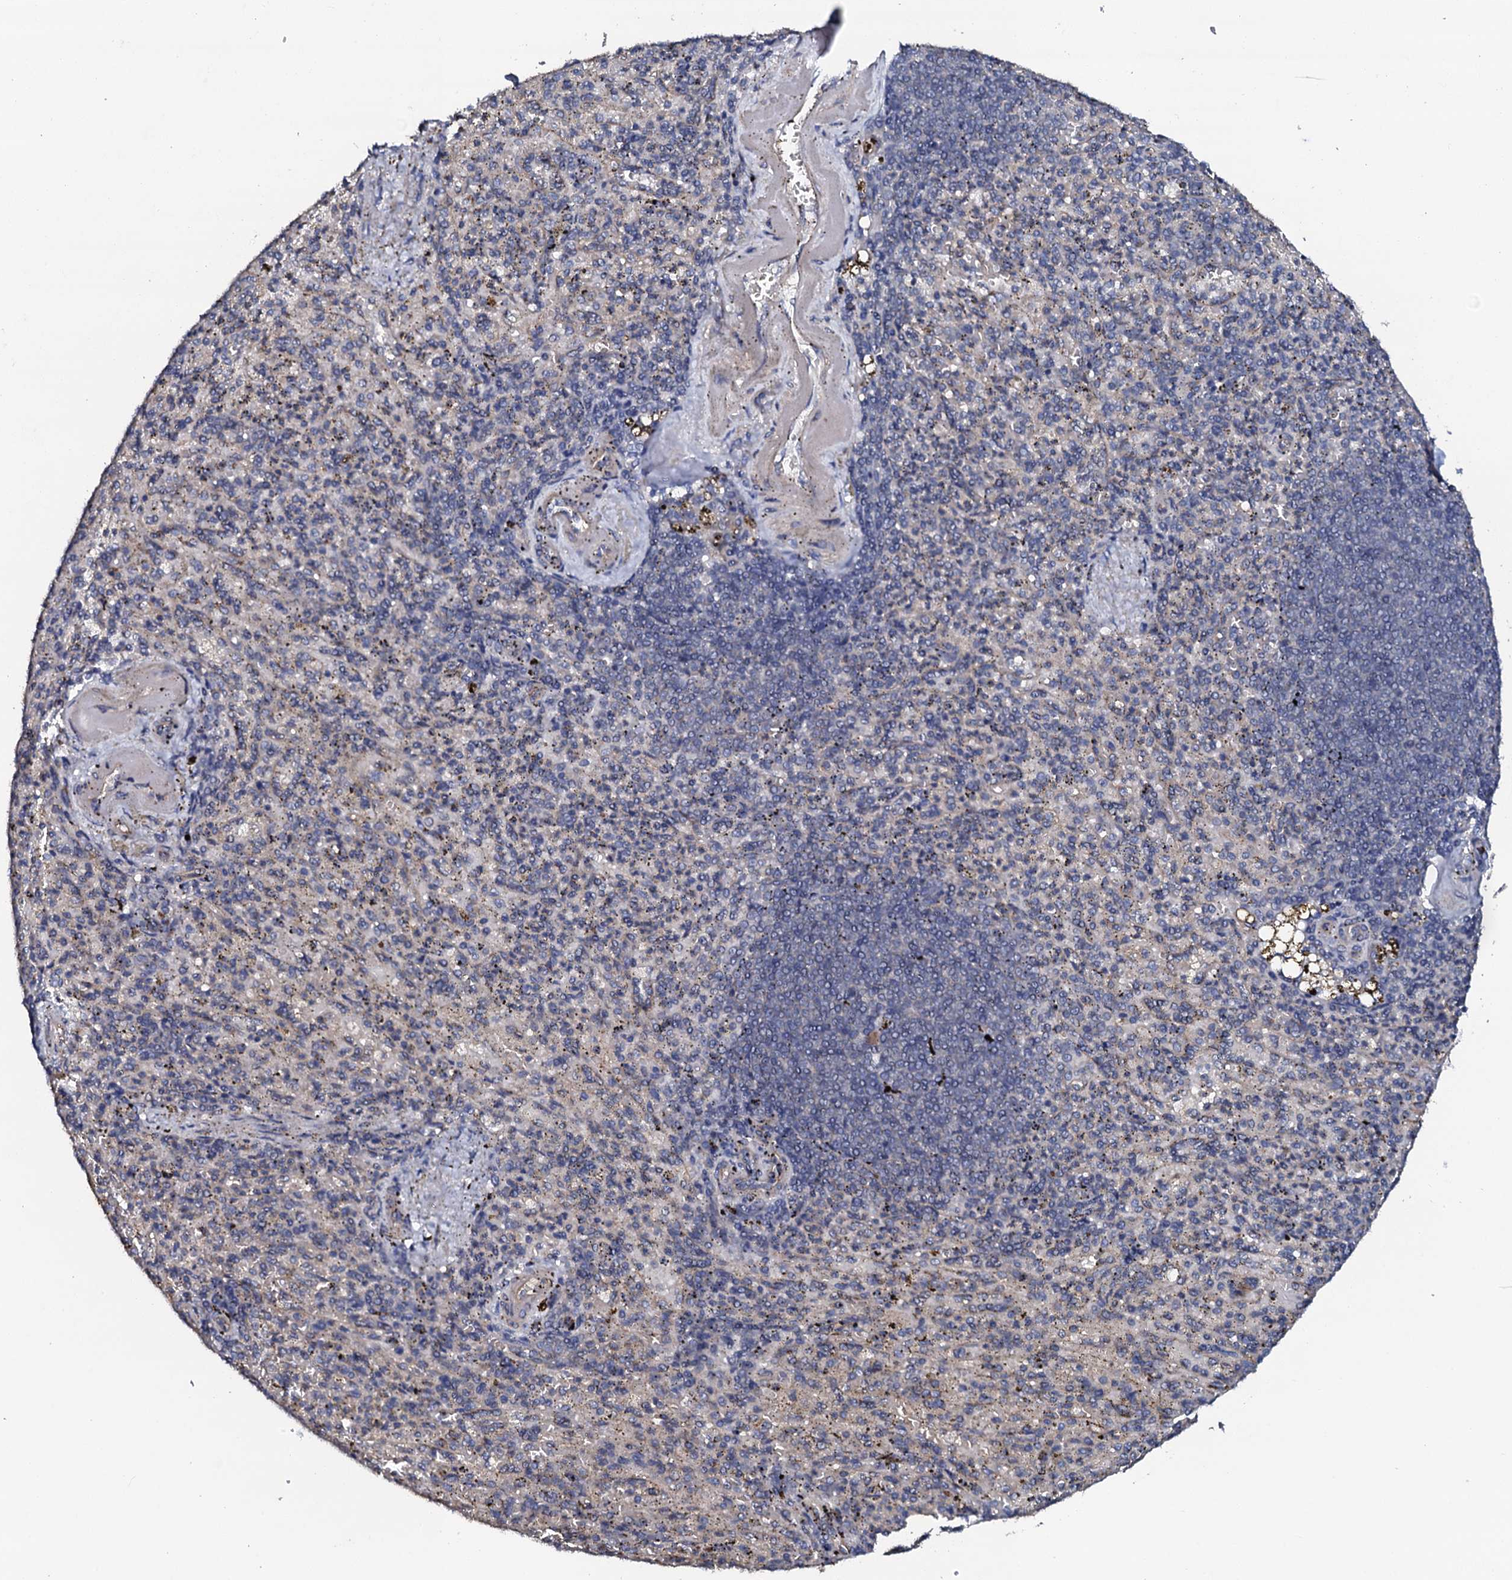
{"staining": {"intensity": "negative", "quantity": "none", "location": "none"}, "tissue": "spleen", "cell_type": "Cells in red pulp", "image_type": "normal", "snomed": [{"axis": "morphology", "description": "Normal tissue, NOS"}, {"axis": "topography", "description": "Spleen"}], "caption": "Protein analysis of normal spleen demonstrates no significant expression in cells in red pulp. (Brightfield microscopy of DAB IHC at high magnification).", "gene": "GLCE", "patient": {"sex": "female", "age": 74}}